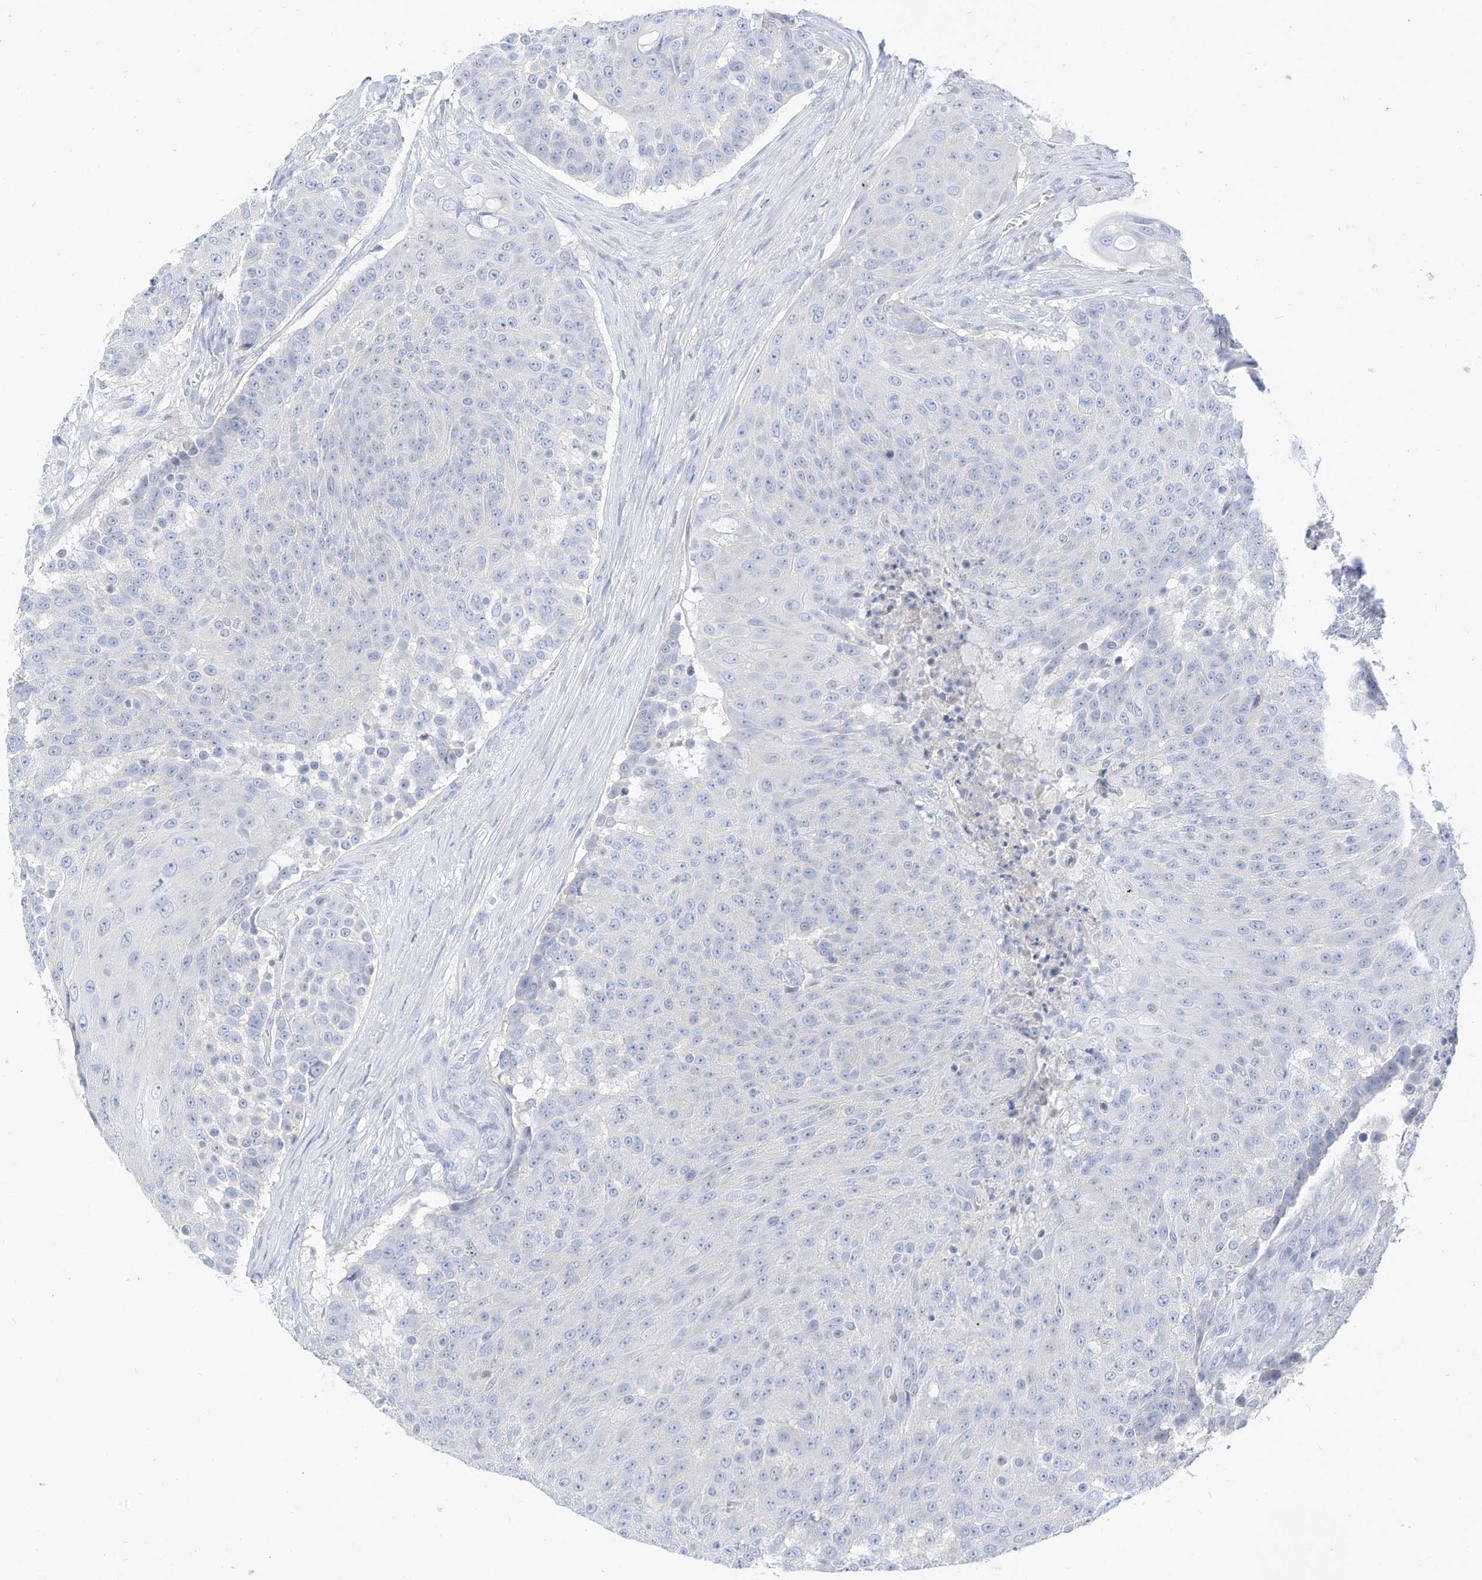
{"staining": {"intensity": "negative", "quantity": "none", "location": "none"}, "tissue": "urothelial cancer", "cell_type": "Tumor cells", "image_type": "cancer", "snomed": [{"axis": "morphology", "description": "Urothelial carcinoma, High grade"}, {"axis": "topography", "description": "Urinary bladder"}], "caption": "A histopathology image of human high-grade urothelial carcinoma is negative for staining in tumor cells. (DAB (3,3'-diaminobenzidine) immunohistochemistry visualized using brightfield microscopy, high magnification).", "gene": "SPOCD1", "patient": {"sex": "female", "age": 63}}